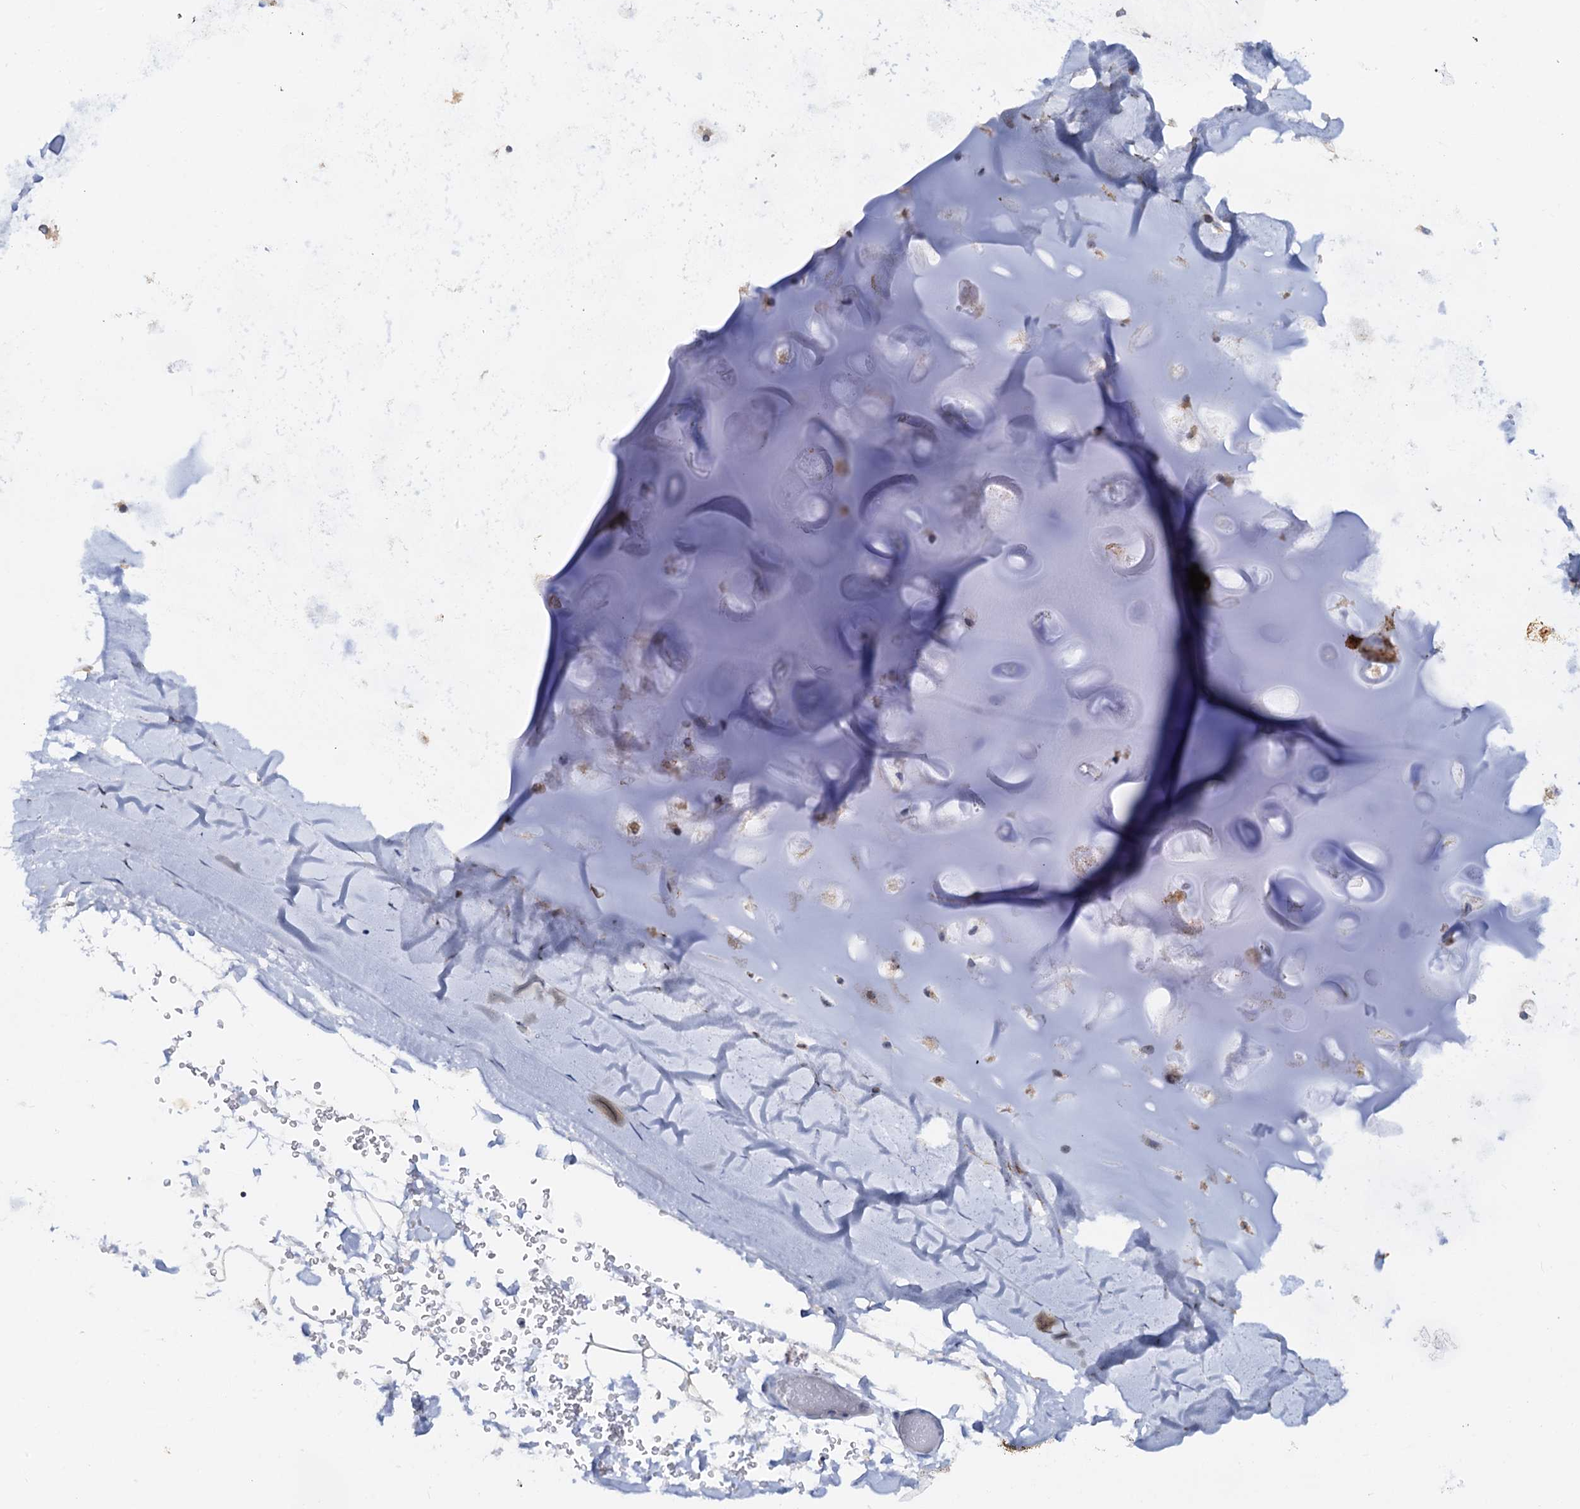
{"staining": {"intensity": "negative", "quantity": "none", "location": "none"}, "tissue": "adipose tissue", "cell_type": "Adipocytes", "image_type": "normal", "snomed": [{"axis": "morphology", "description": "Normal tissue, NOS"}, {"axis": "morphology", "description": "Squamous cell carcinoma, NOS"}, {"axis": "topography", "description": "Lymph node"}, {"axis": "topography", "description": "Bronchus"}, {"axis": "topography", "description": "Lung"}], "caption": "Immunohistochemistry histopathology image of benign adipose tissue stained for a protein (brown), which shows no positivity in adipocytes. Brightfield microscopy of immunohistochemistry stained with DAB (brown) and hematoxylin (blue), captured at high magnification.", "gene": "C2CD3", "patient": {"sex": "male", "age": 66}}